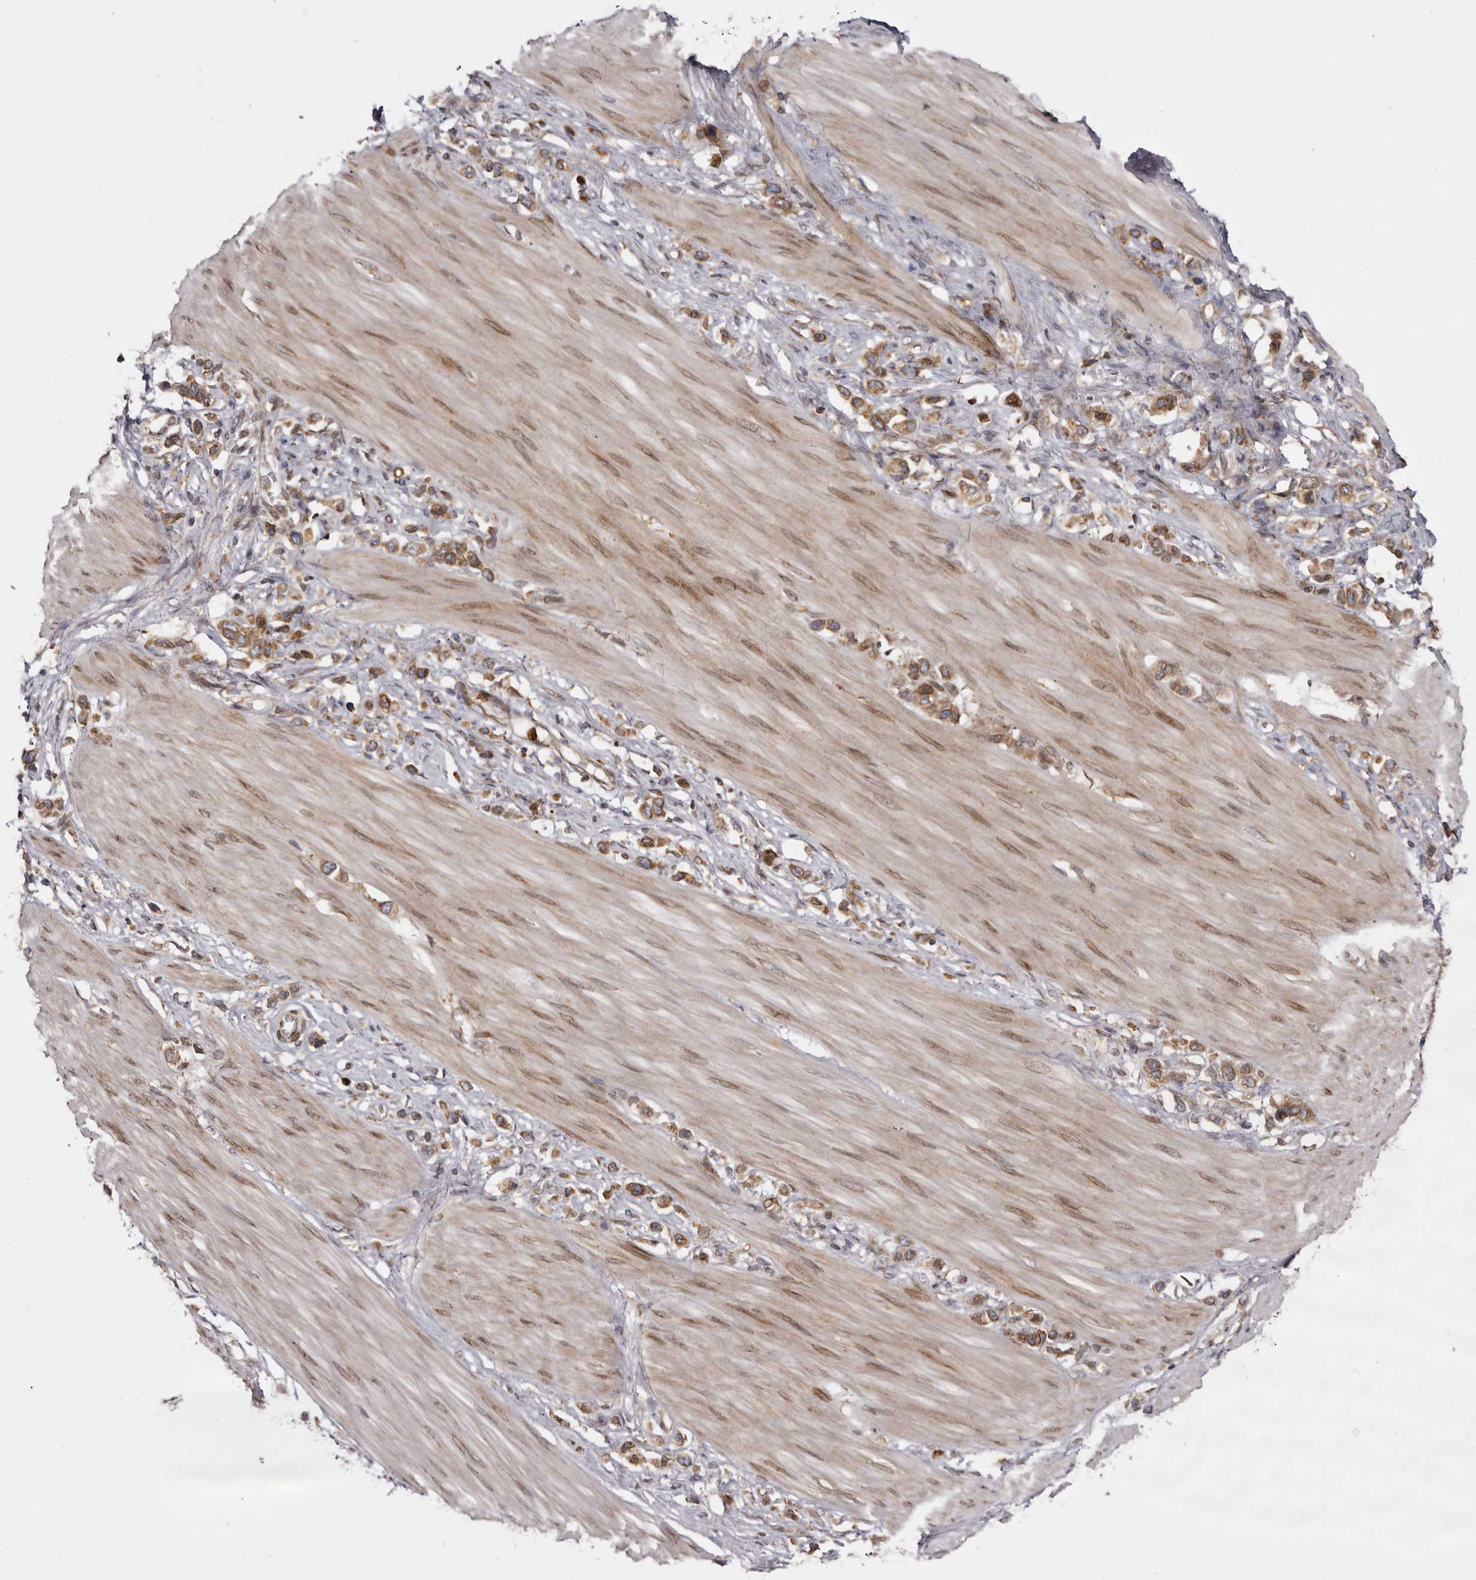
{"staining": {"intensity": "moderate", "quantity": ">75%", "location": "cytoplasmic/membranous"}, "tissue": "stomach cancer", "cell_type": "Tumor cells", "image_type": "cancer", "snomed": [{"axis": "morphology", "description": "Adenocarcinoma, NOS"}, {"axis": "topography", "description": "Stomach"}], "caption": "A medium amount of moderate cytoplasmic/membranous expression is present in about >75% of tumor cells in stomach cancer (adenocarcinoma) tissue. Using DAB (3,3'-diaminobenzidine) (brown) and hematoxylin (blue) stains, captured at high magnification using brightfield microscopy.", "gene": "C4orf3", "patient": {"sex": "female", "age": 65}}